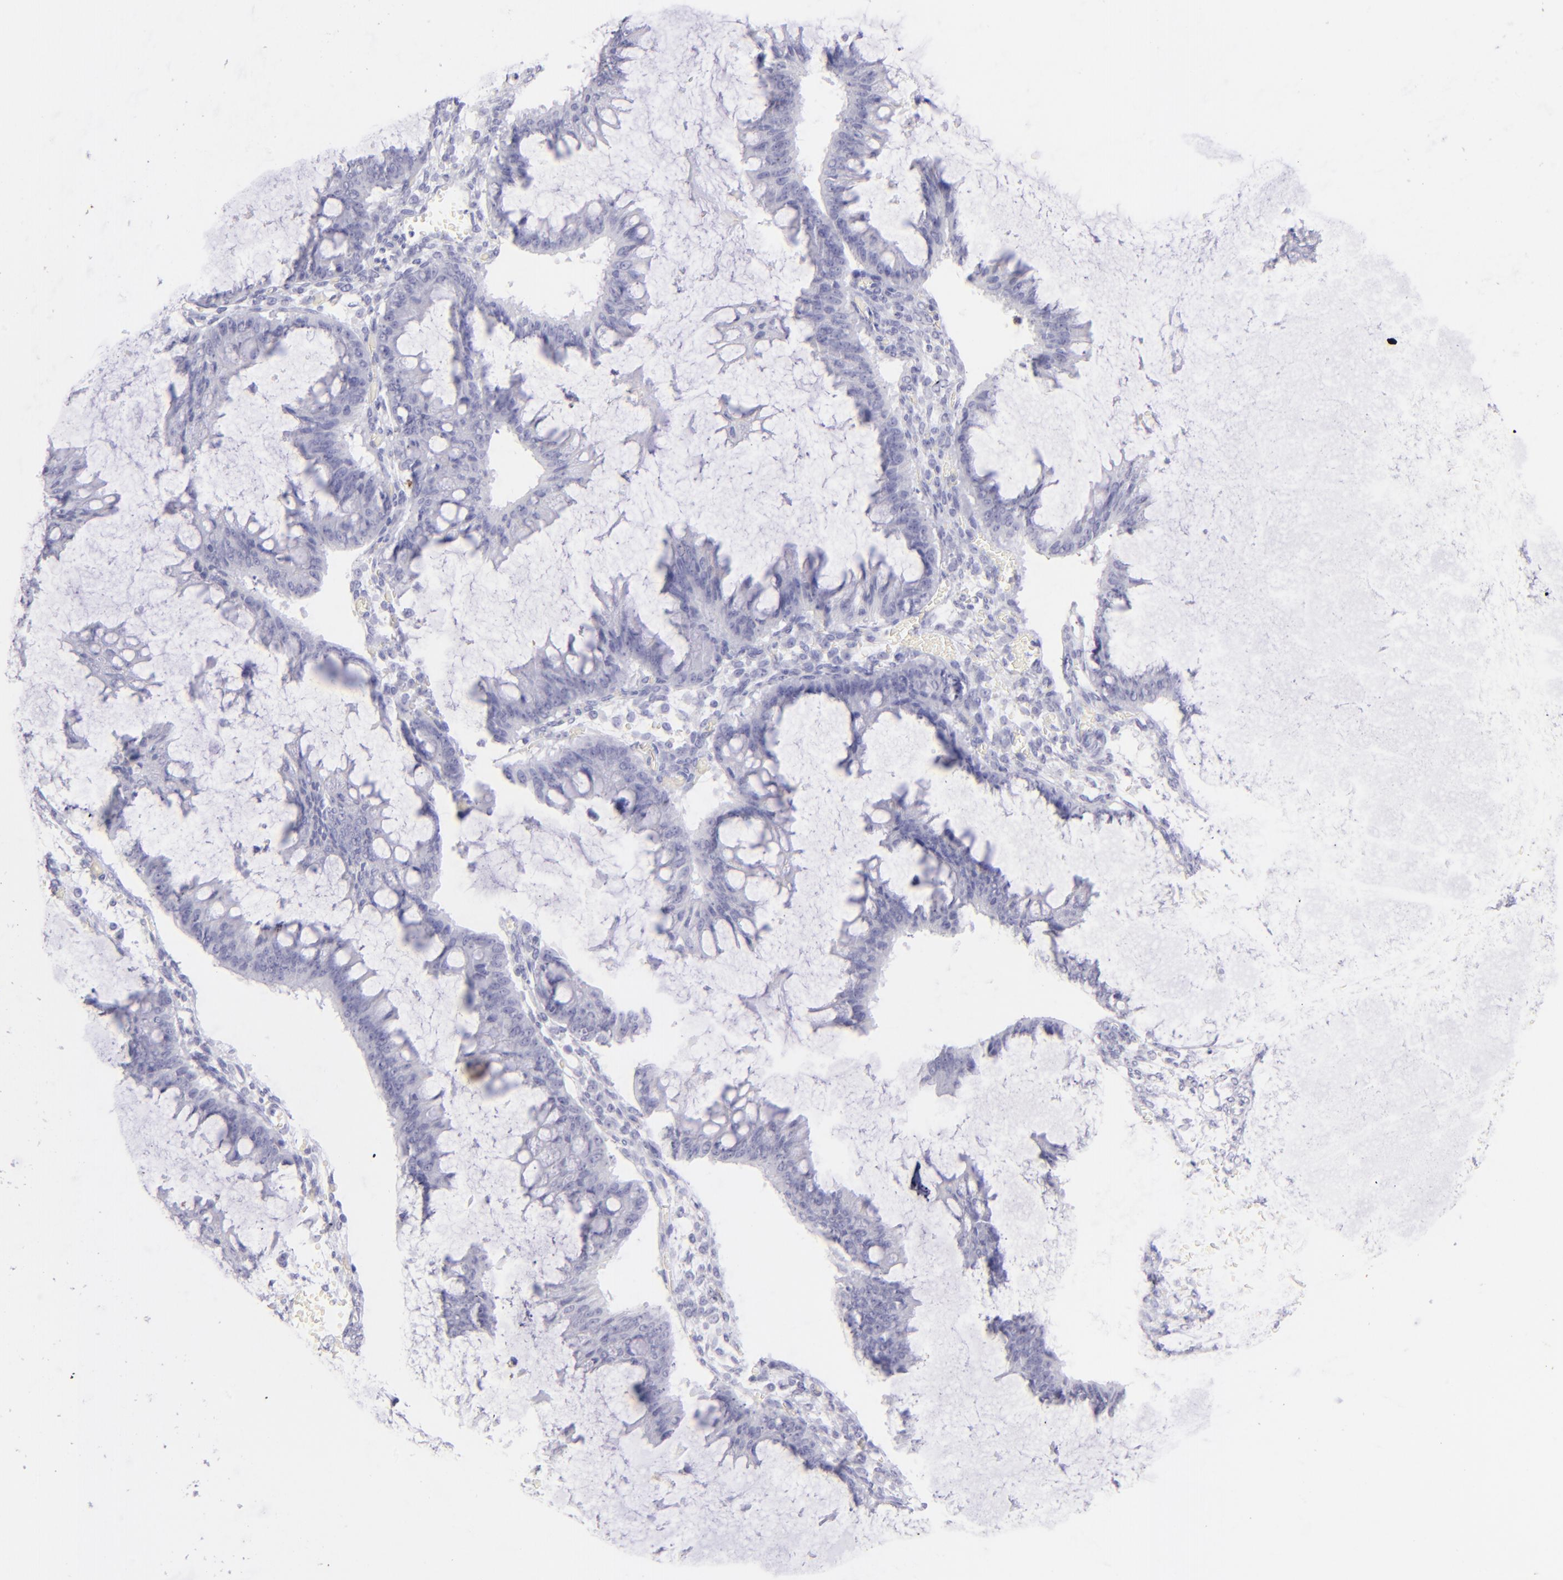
{"staining": {"intensity": "negative", "quantity": "none", "location": "none"}, "tissue": "ovarian cancer", "cell_type": "Tumor cells", "image_type": "cancer", "snomed": [{"axis": "morphology", "description": "Cystadenocarcinoma, mucinous, NOS"}, {"axis": "topography", "description": "Ovary"}], "caption": "The histopathology image displays no significant staining in tumor cells of ovarian cancer (mucinous cystadenocarcinoma).", "gene": "CD72", "patient": {"sex": "female", "age": 73}}